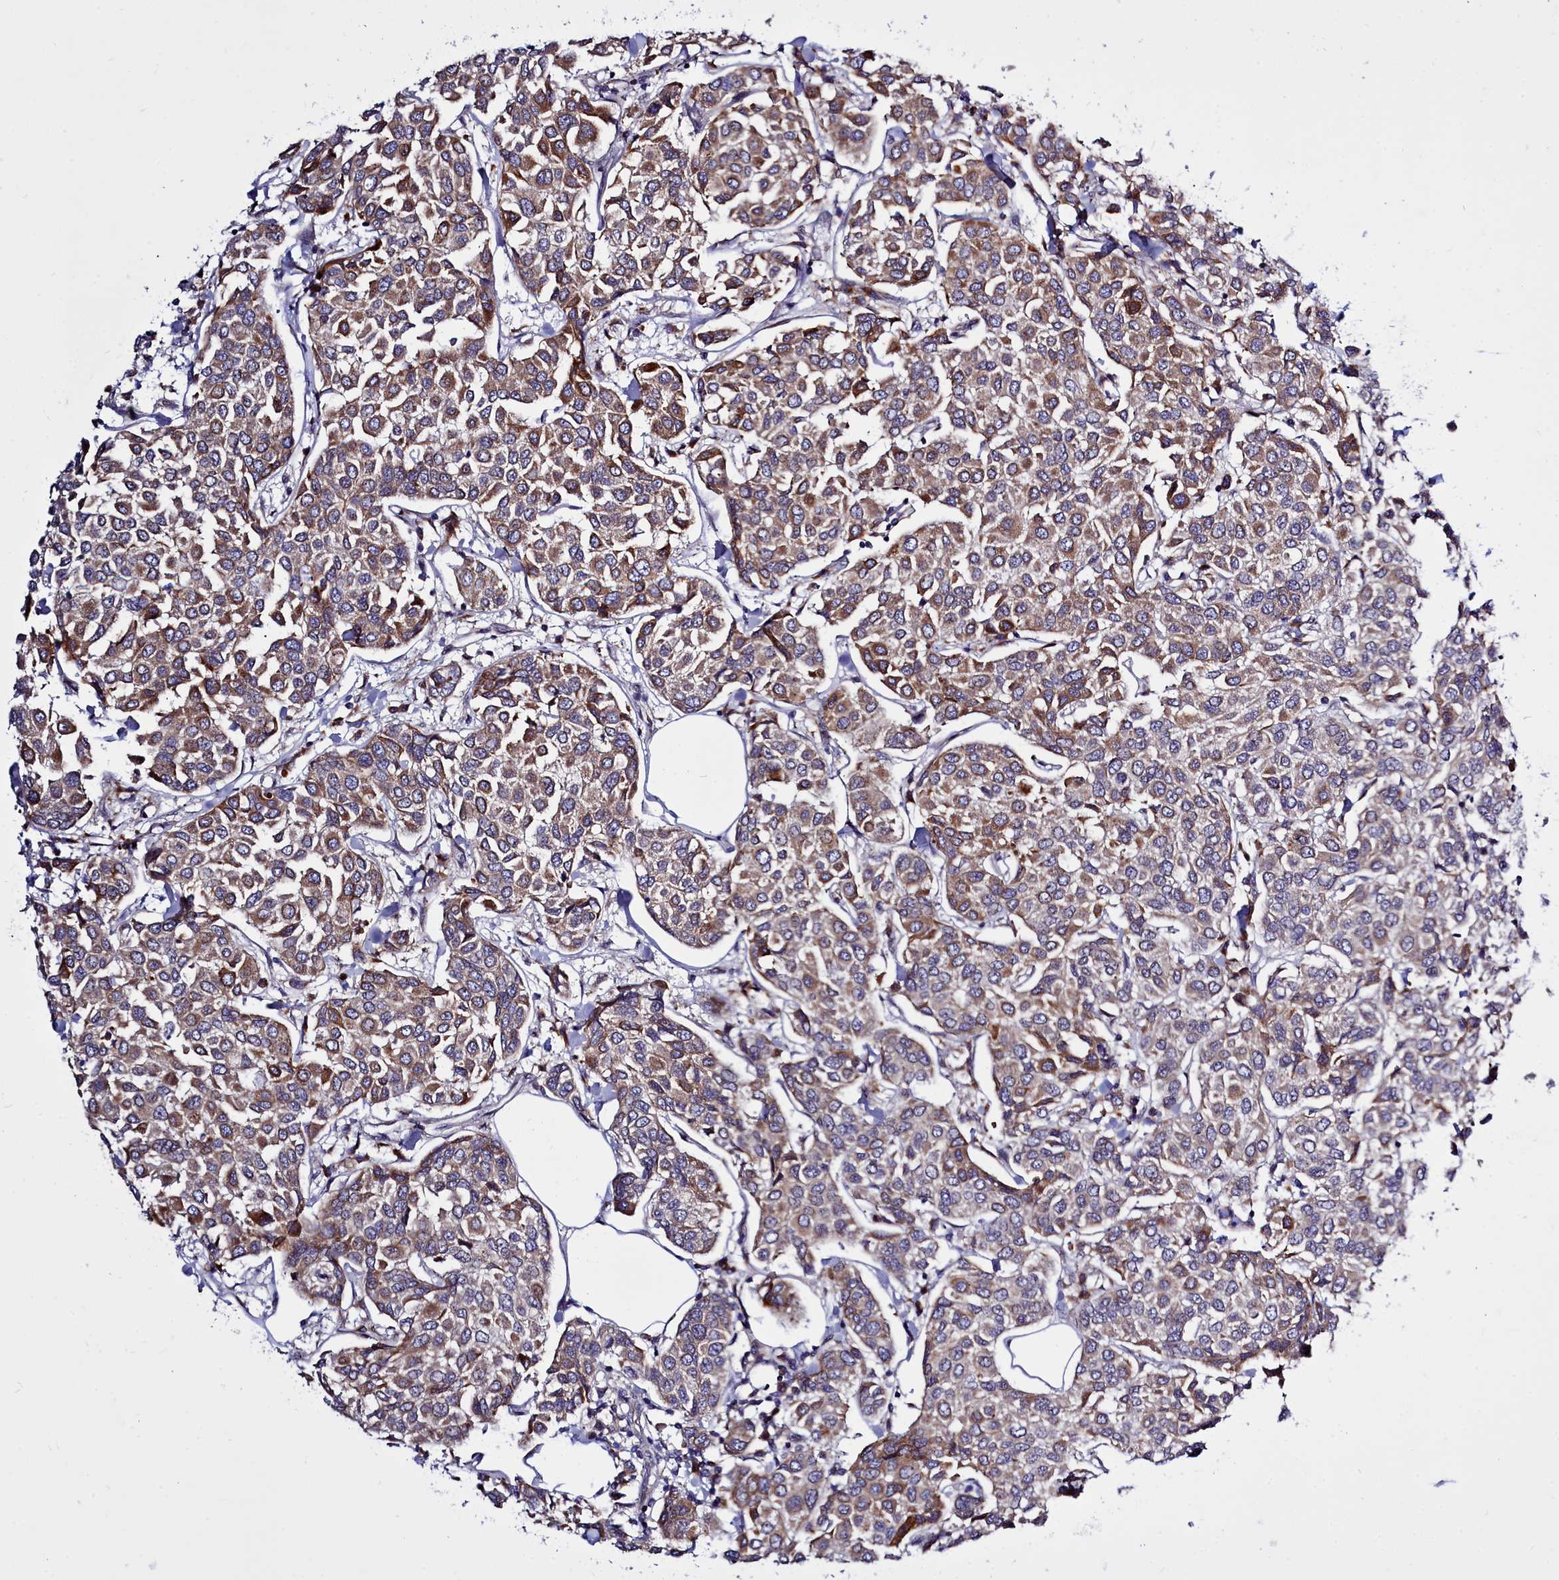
{"staining": {"intensity": "moderate", "quantity": ">75%", "location": "cytoplasmic/membranous"}, "tissue": "breast cancer", "cell_type": "Tumor cells", "image_type": "cancer", "snomed": [{"axis": "morphology", "description": "Duct carcinoma"}, {"axis": "topography", "description": "Breast"}], "caption": "Human breast intraductal carcinoma stained for a protein (brown) displays moderate cytoplasmic/membranous positive expression in about >75% of tumor cells.", "gene": "RAPGEF4", "patient": {"sex": "female", "age": 55}}